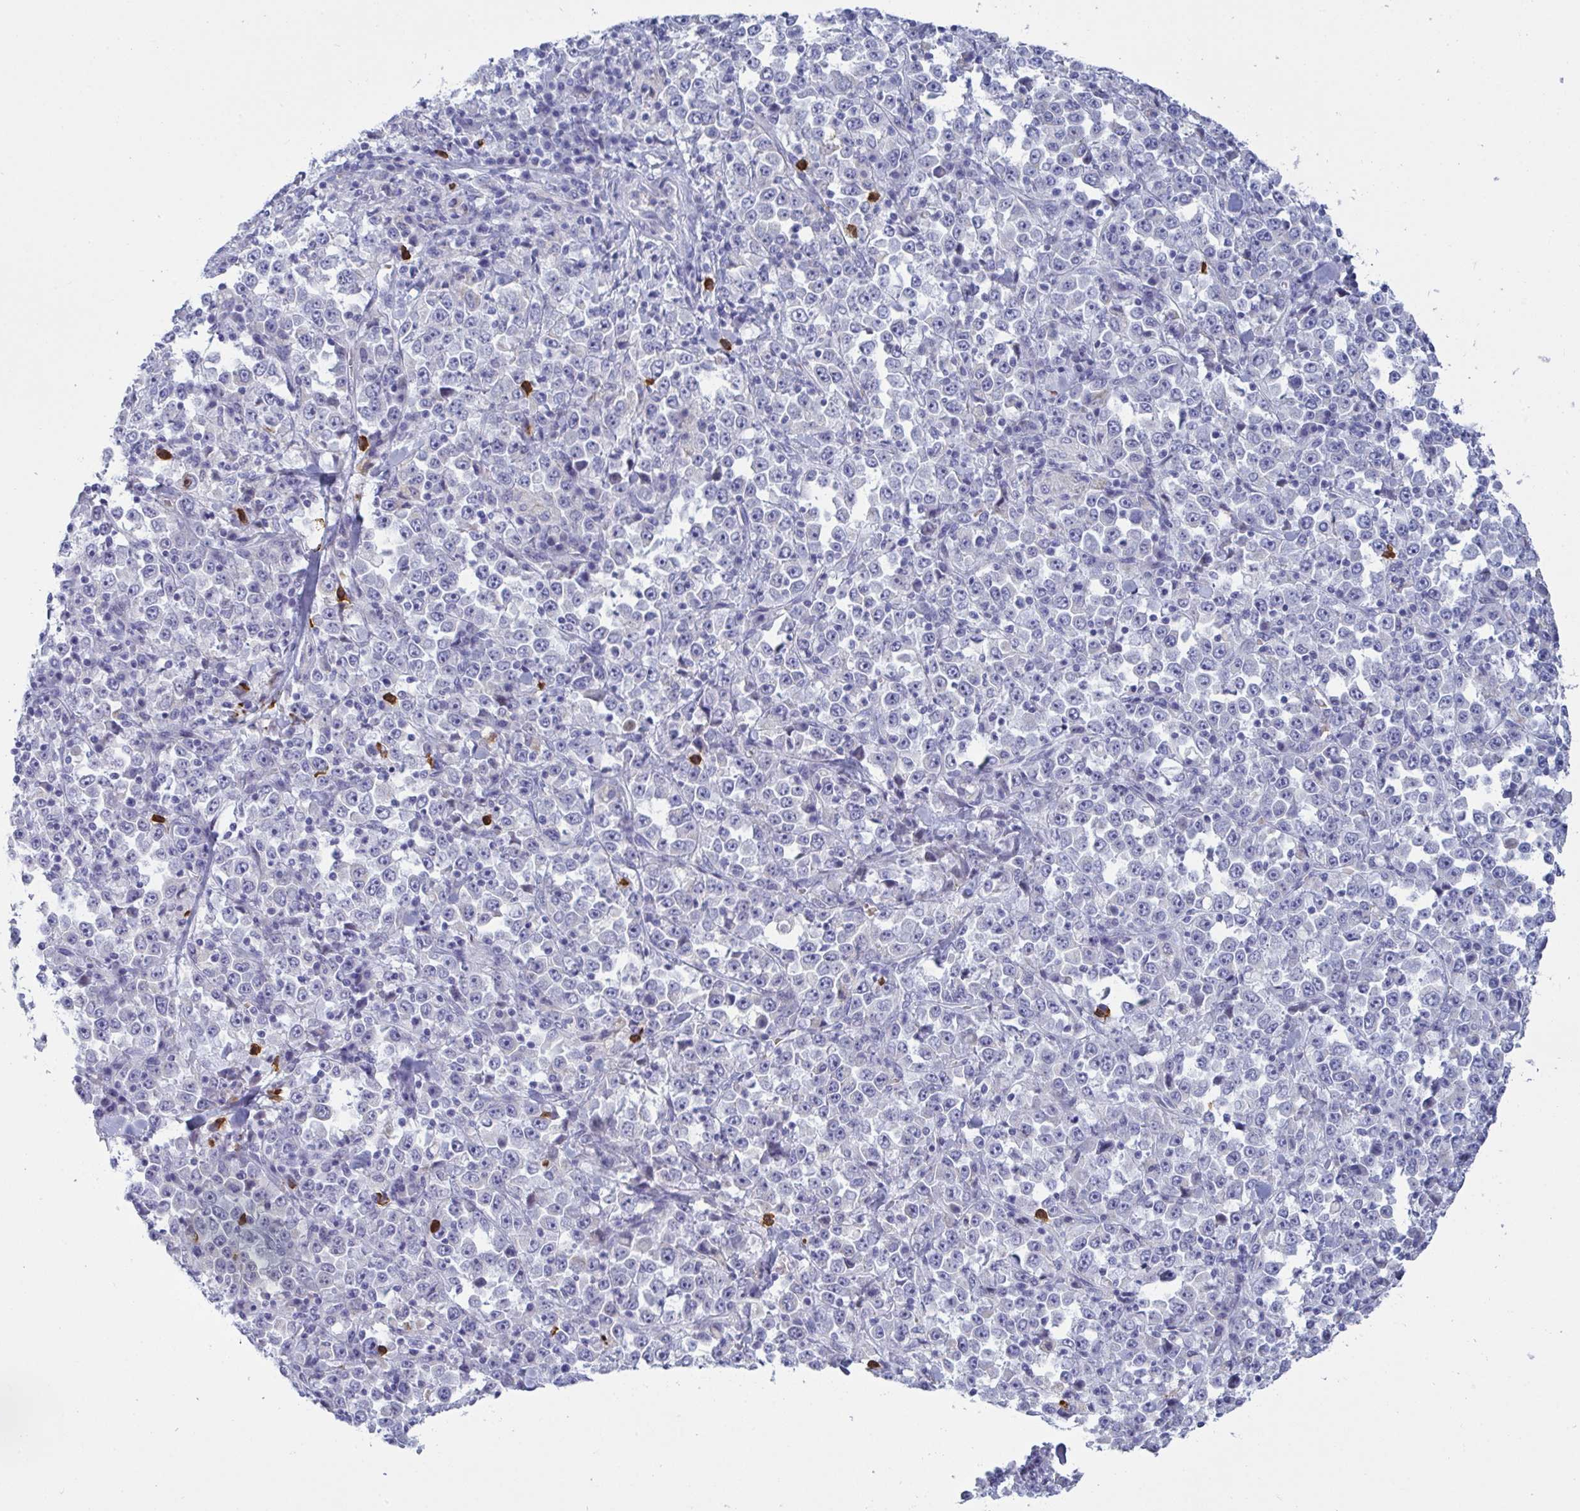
{"staining": {"intensity": "negative", "quantity": "none", "location": "none"}, "tissue": "stomach cancer", "cell_type": "Tumor cells", "image_type": "cancer", "snomed": [{"axis": "morphology", "description": "Normal tissue, NOS"}, {"axis": "morphology", "description": "Adenocarcinoma, NOS"}, {"axis": "topography", "description": "Stomach, upper"}, {"axis": "topography", "description": "Stomach"}], "caption": "Stomach cancer was stained to show a protein in brown. There is no significant positivity in tumor cells. (Stains: DAB IHC with hematoxylin counter stain, Microscopy: brightfield microscopy at high magnification).", "gene": "TAS2R38", "patient": {"sex": "male", "age": 59}}